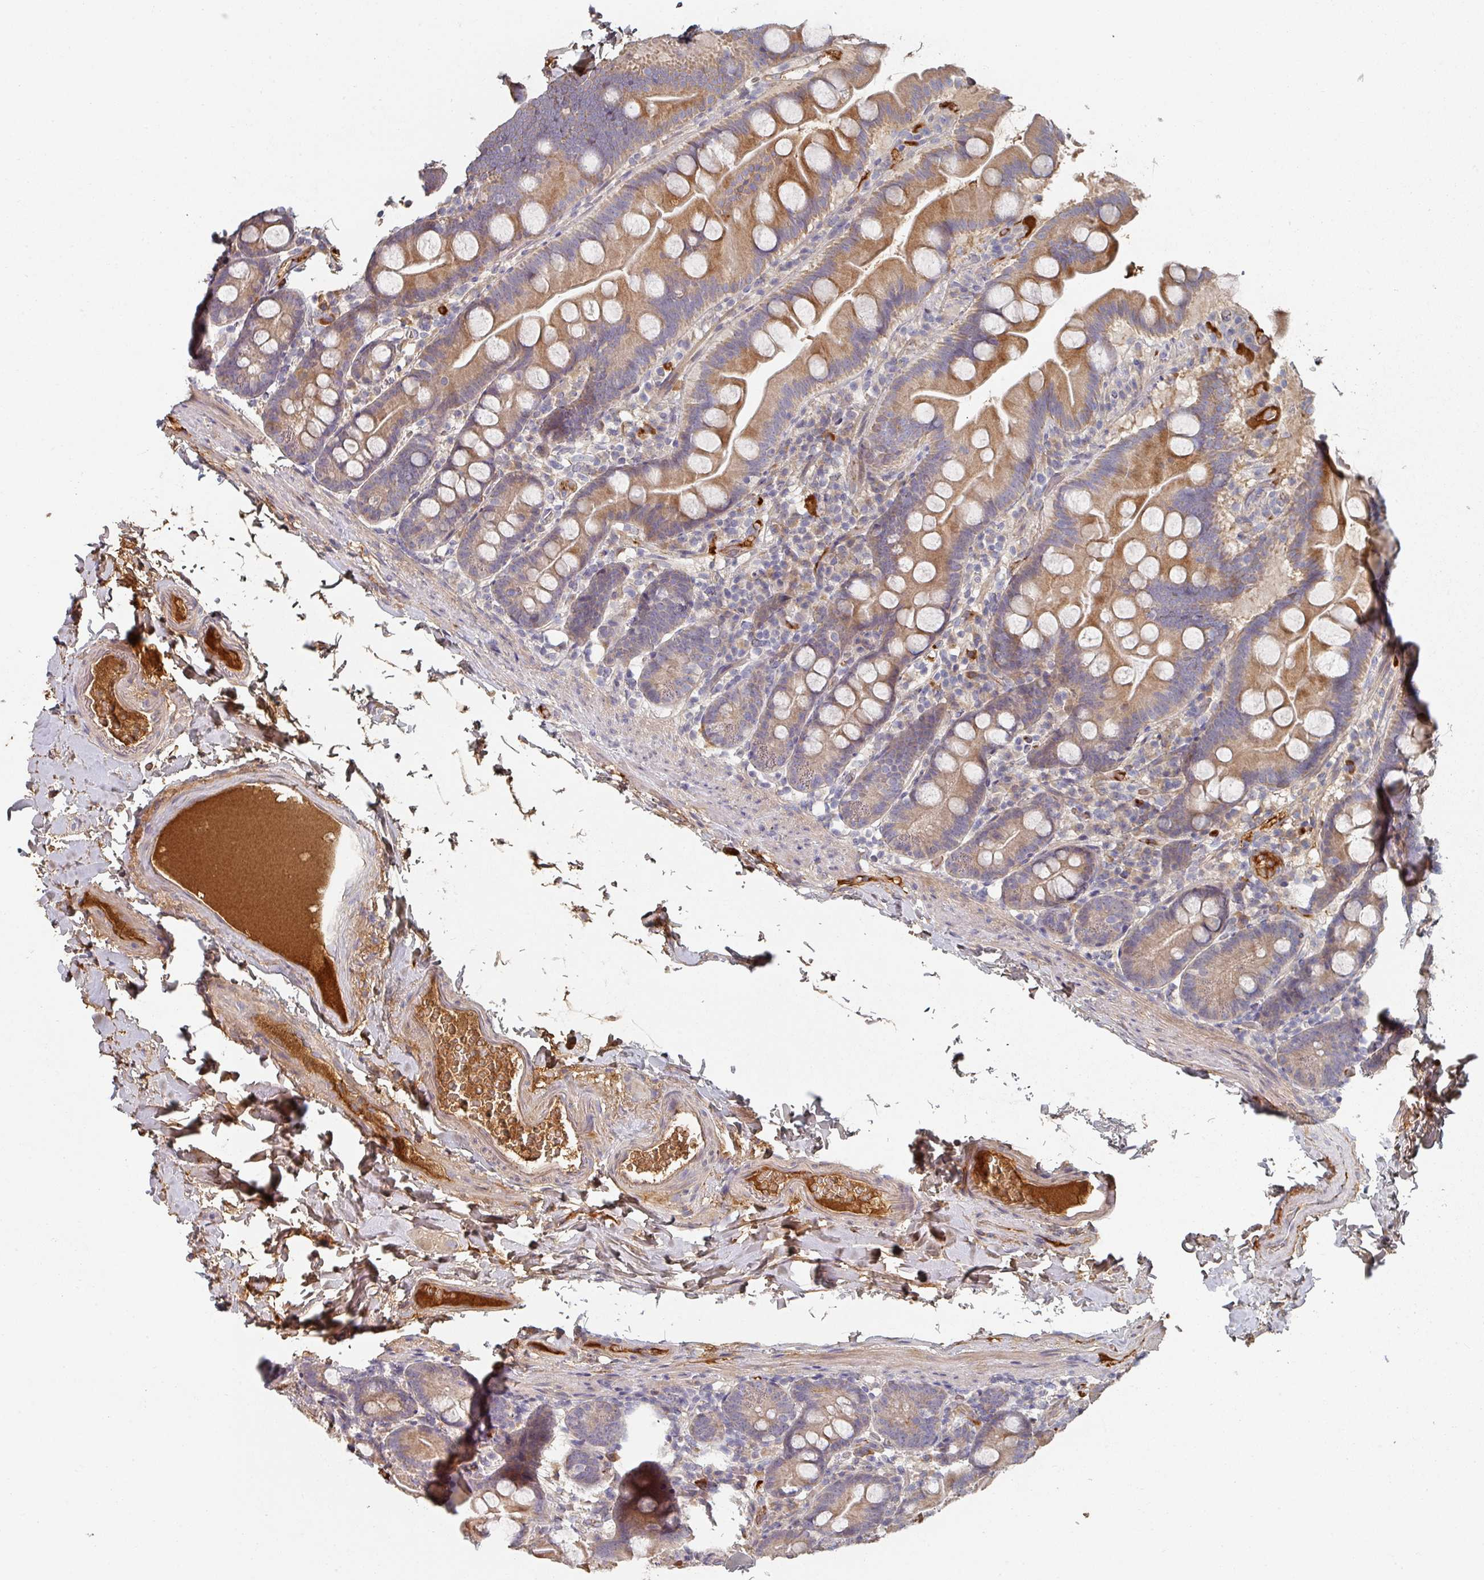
{"staining": {"intensity": "moderate", "quantity": ">75%", "location": "cytoplasmic/membranous"}, "tissue": "small intestine", "cell_type": "Glandular cells", "image_type": "normal", "snomed": [{"axis": "morphology", "description": "Normal tissue, NOS"}, {"axis": "topography", "description": "Small intestine"}], "caption": "The immunohistochemical stain highlights moderate cytoplasmic/membranous staining in glandular cells of unremarkable small intestine.", "gene": "ENSG00000249773", "patient": {"sex": "female", "age": 68}}